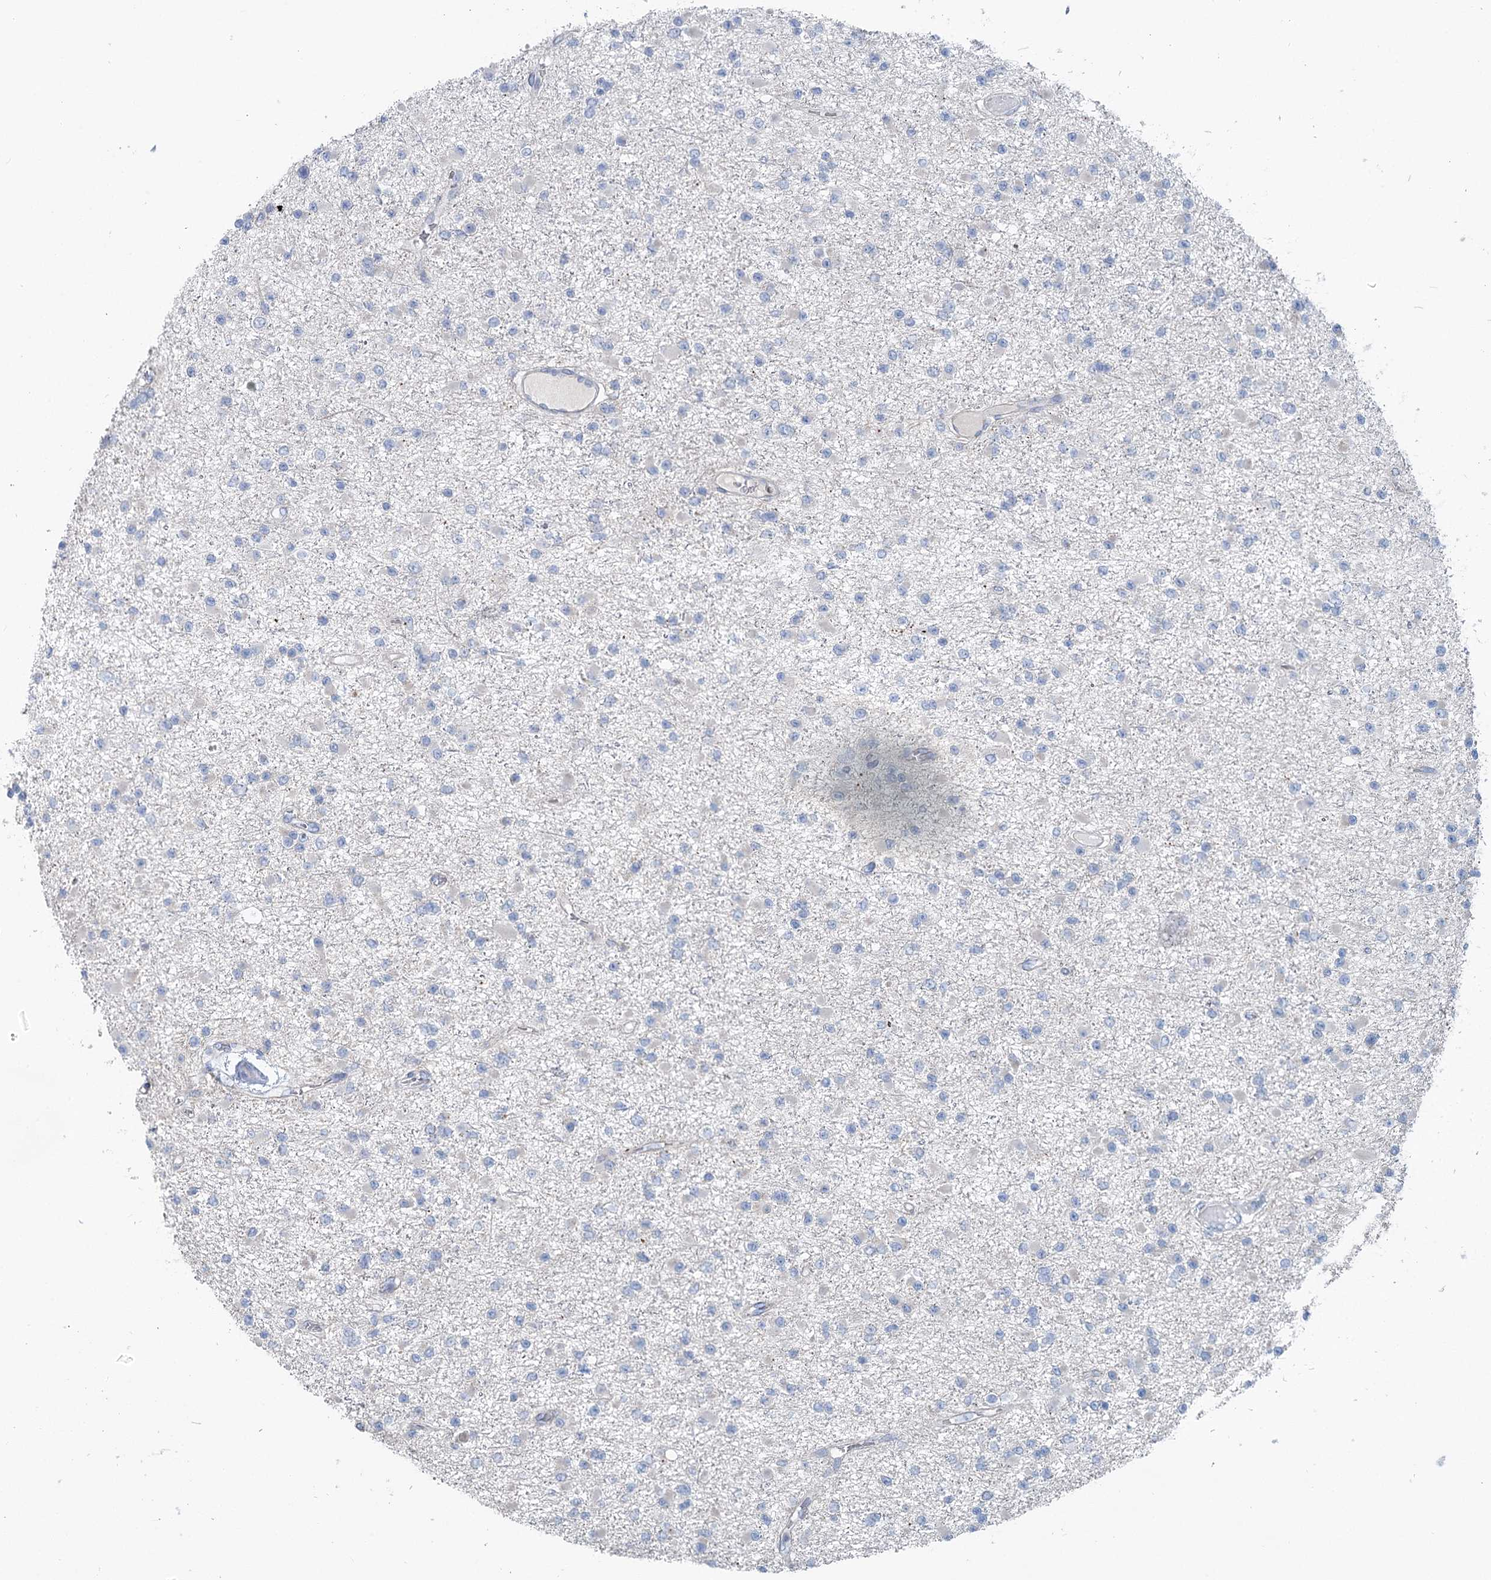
{"staining": {"intensity": "negative", "quantity": "none", "location": "none"}, "tissue": "glioma", "cell_type": "Tumor cells", "image_type": "cancer", "snomed": [{"axis": "morphology", "description": "Glioma, malignant, Low grade"}, {"axis": "topography", "description": "Brain"}], "caption": "The histopathology image reveals no staining of tumor cells in malignant glioma (low-grade).", "gene": "MARK2", "patient": {"sex": "female", "age": 22}}